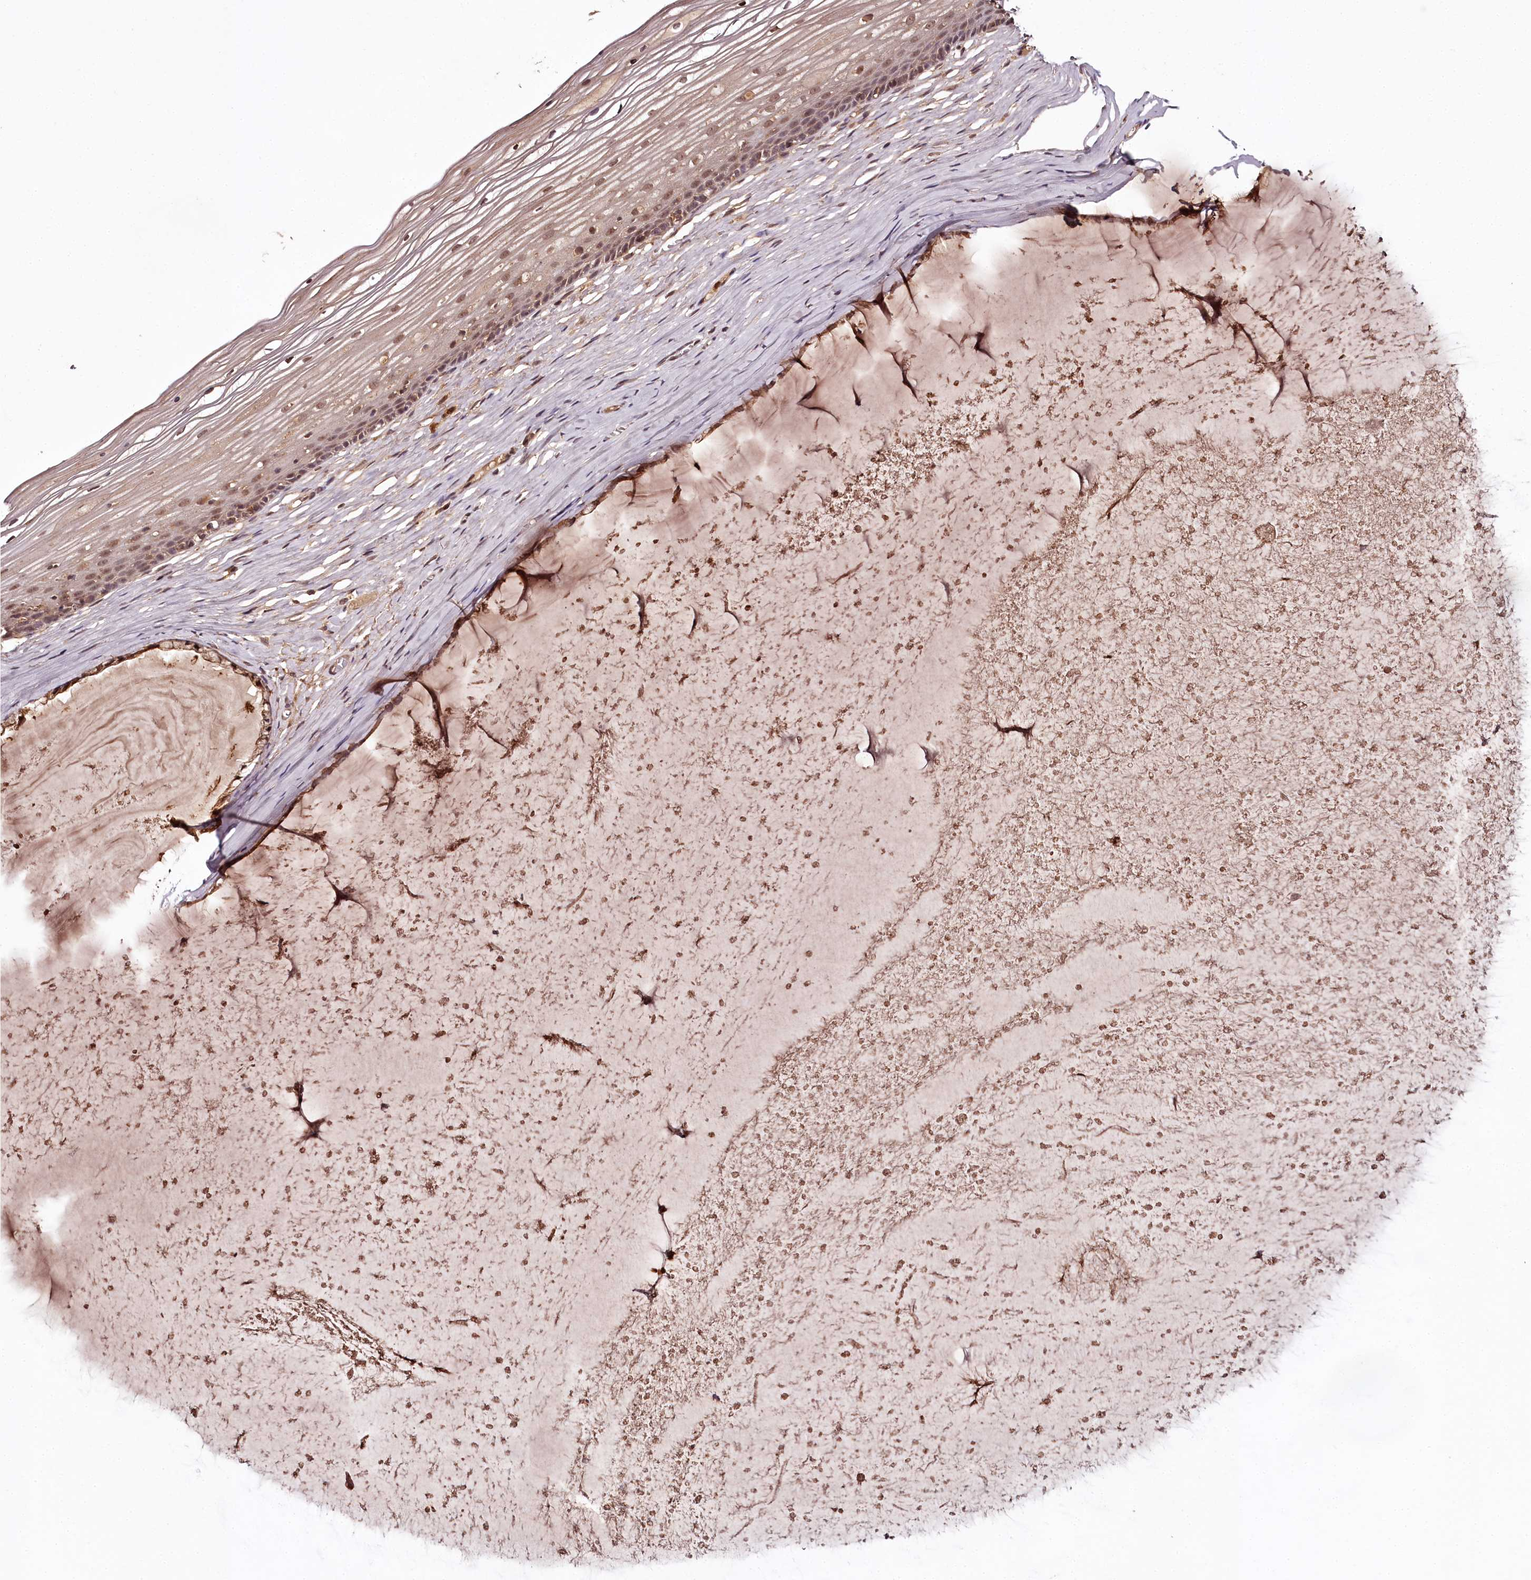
{"staining": {"intensity": "moderate", "quantity": ">75%", "location": "cytoplasmic/membranous,nuclear"}, "tissue": "vagina", "cell_type": "Squamous epithelial cells", "image_type": "normal", "snomed": [{"axis": "morphology", "description": "Normal tissue, NOS"}, {"axis": "topography", "description": "Vagina"}, {"axis": "topography", "description": "Cervix"}], "caption": "High-magnification brightfield microscopy of normal vagina stained with DAB (3,3'-diaminobenzidine) (brown) and counterstained with hematoxylin (blue). squamous epithelial cells exhibit moderate cytoplasmic/membranous,nuclear expression is appreciated in about>75% of cells.", "gene": "TTC12", "patient": {"sex": "female", "age": 40}}